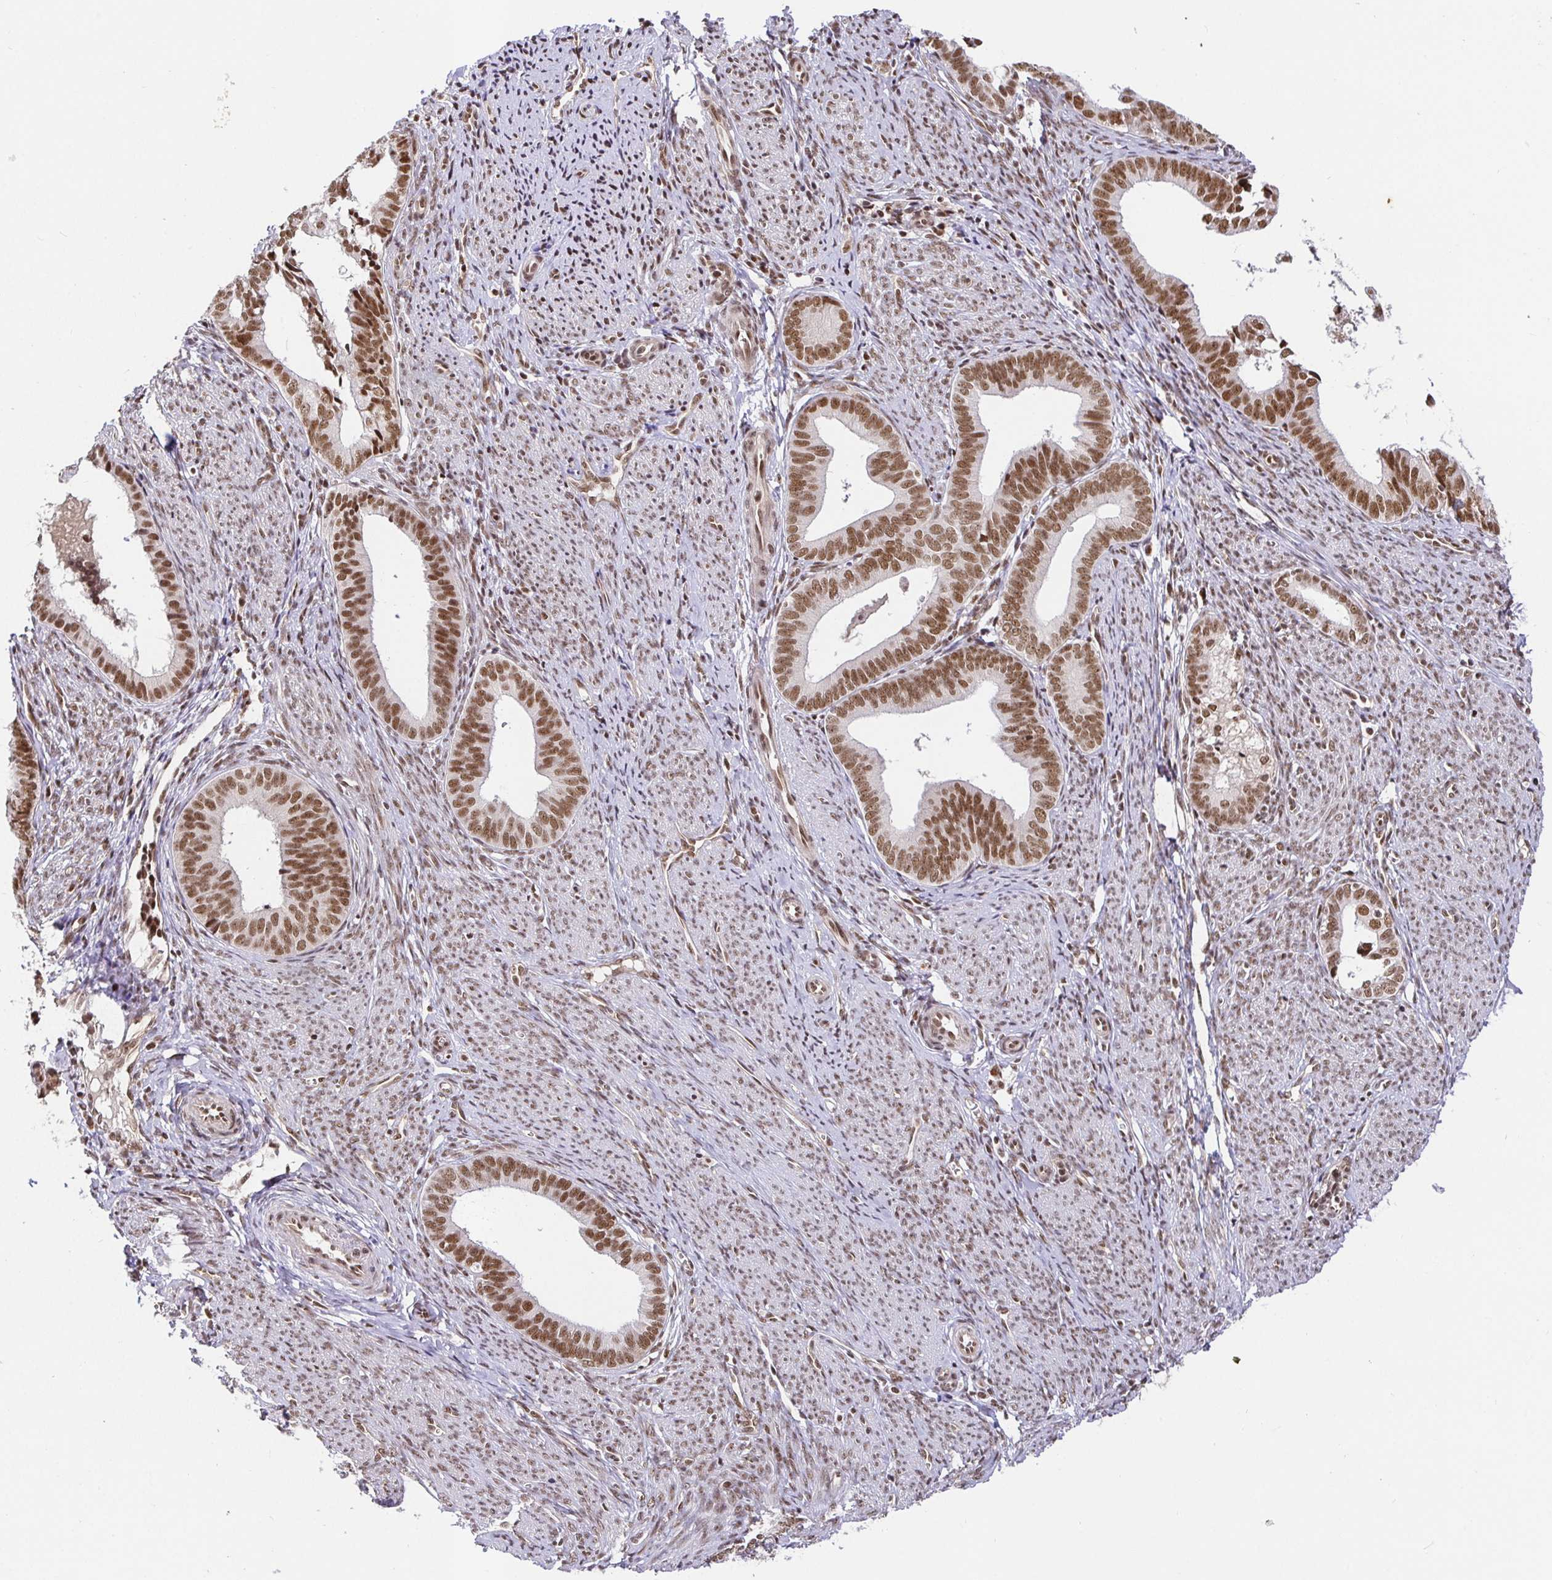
{"staining": {"intensity": "moderate", "quantity": ">75%", "location": "nuclear"}, "tissue": "endometrial cancer", "cell_type": "Tumor cells", "image_type": "cancer", "snomed": [{"axis": "morphology", "description": "Adenocarcinoma, NOS"}, {"axis": "topography", "description": "Endometrium"}], "caption": "DAB immunohistochemical staining of human endometrial cancer exhibits moderate nuclear protein positivity in approximately >75% of tumor cells.", "gene": "USF1", "patient": {"sex": "female", "age": 75}}